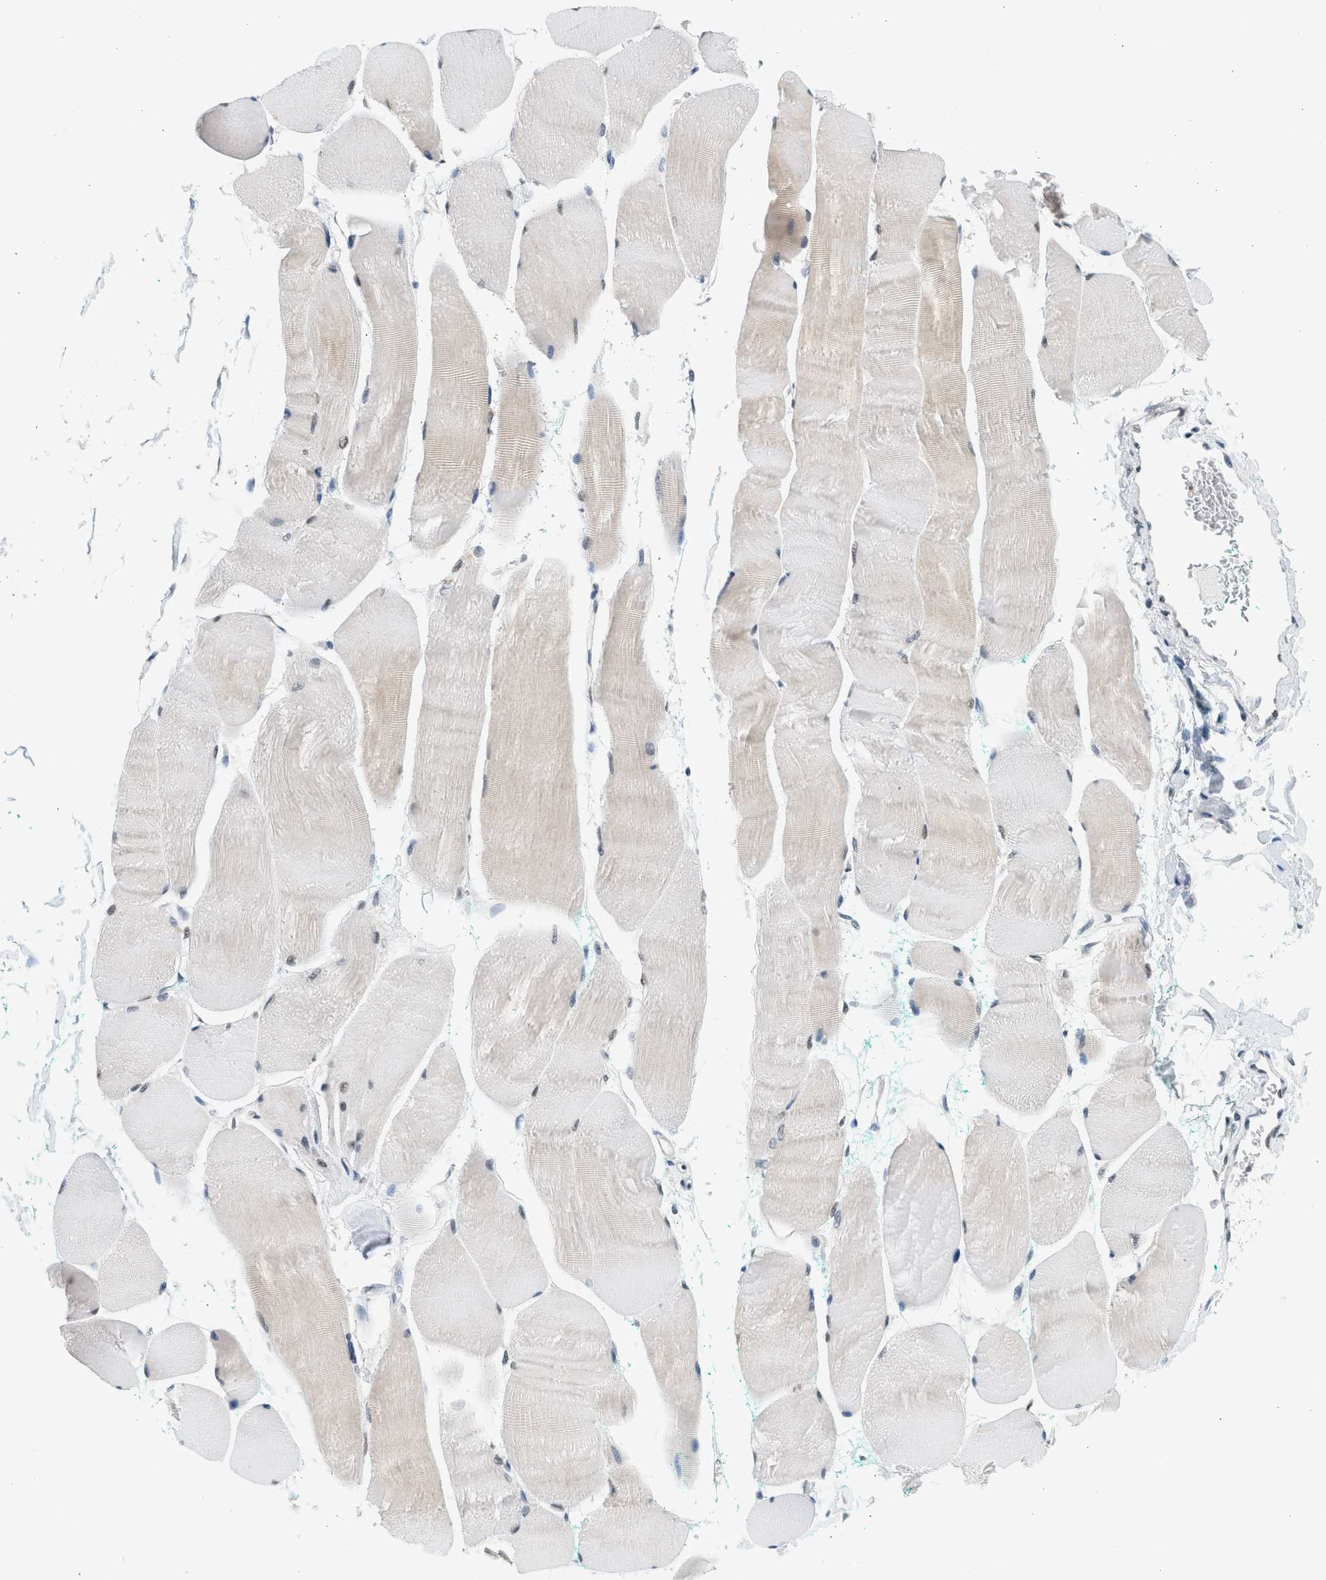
{"staining": {"intensity": "weak", "quantity": "<25%", "location": "cytoplasmic/membranous,nuclear"}, "tissue": "skeletal muscle", "cell_type": "Myocytes", "image_type": "normal", "snomed": [{"axis": "morphology", "description": "Normal tissue, NOS"}, {"axis": "morphology", "description": "Squamous cell carcinoma, NOS"}, {"axis": "topography", "description": "Skeletal muscle"}], "caption": "DAB (3,3'-diaminobenzidine) immunohistochemical staining of benign human skeletal muscle reveals no significant staining in myocytes. (Immunohistochemistry (ihc), brightfield microscopy, high magnification).", "gene": "HIPK1", "patient": {"sex": "male", "age": 51}}